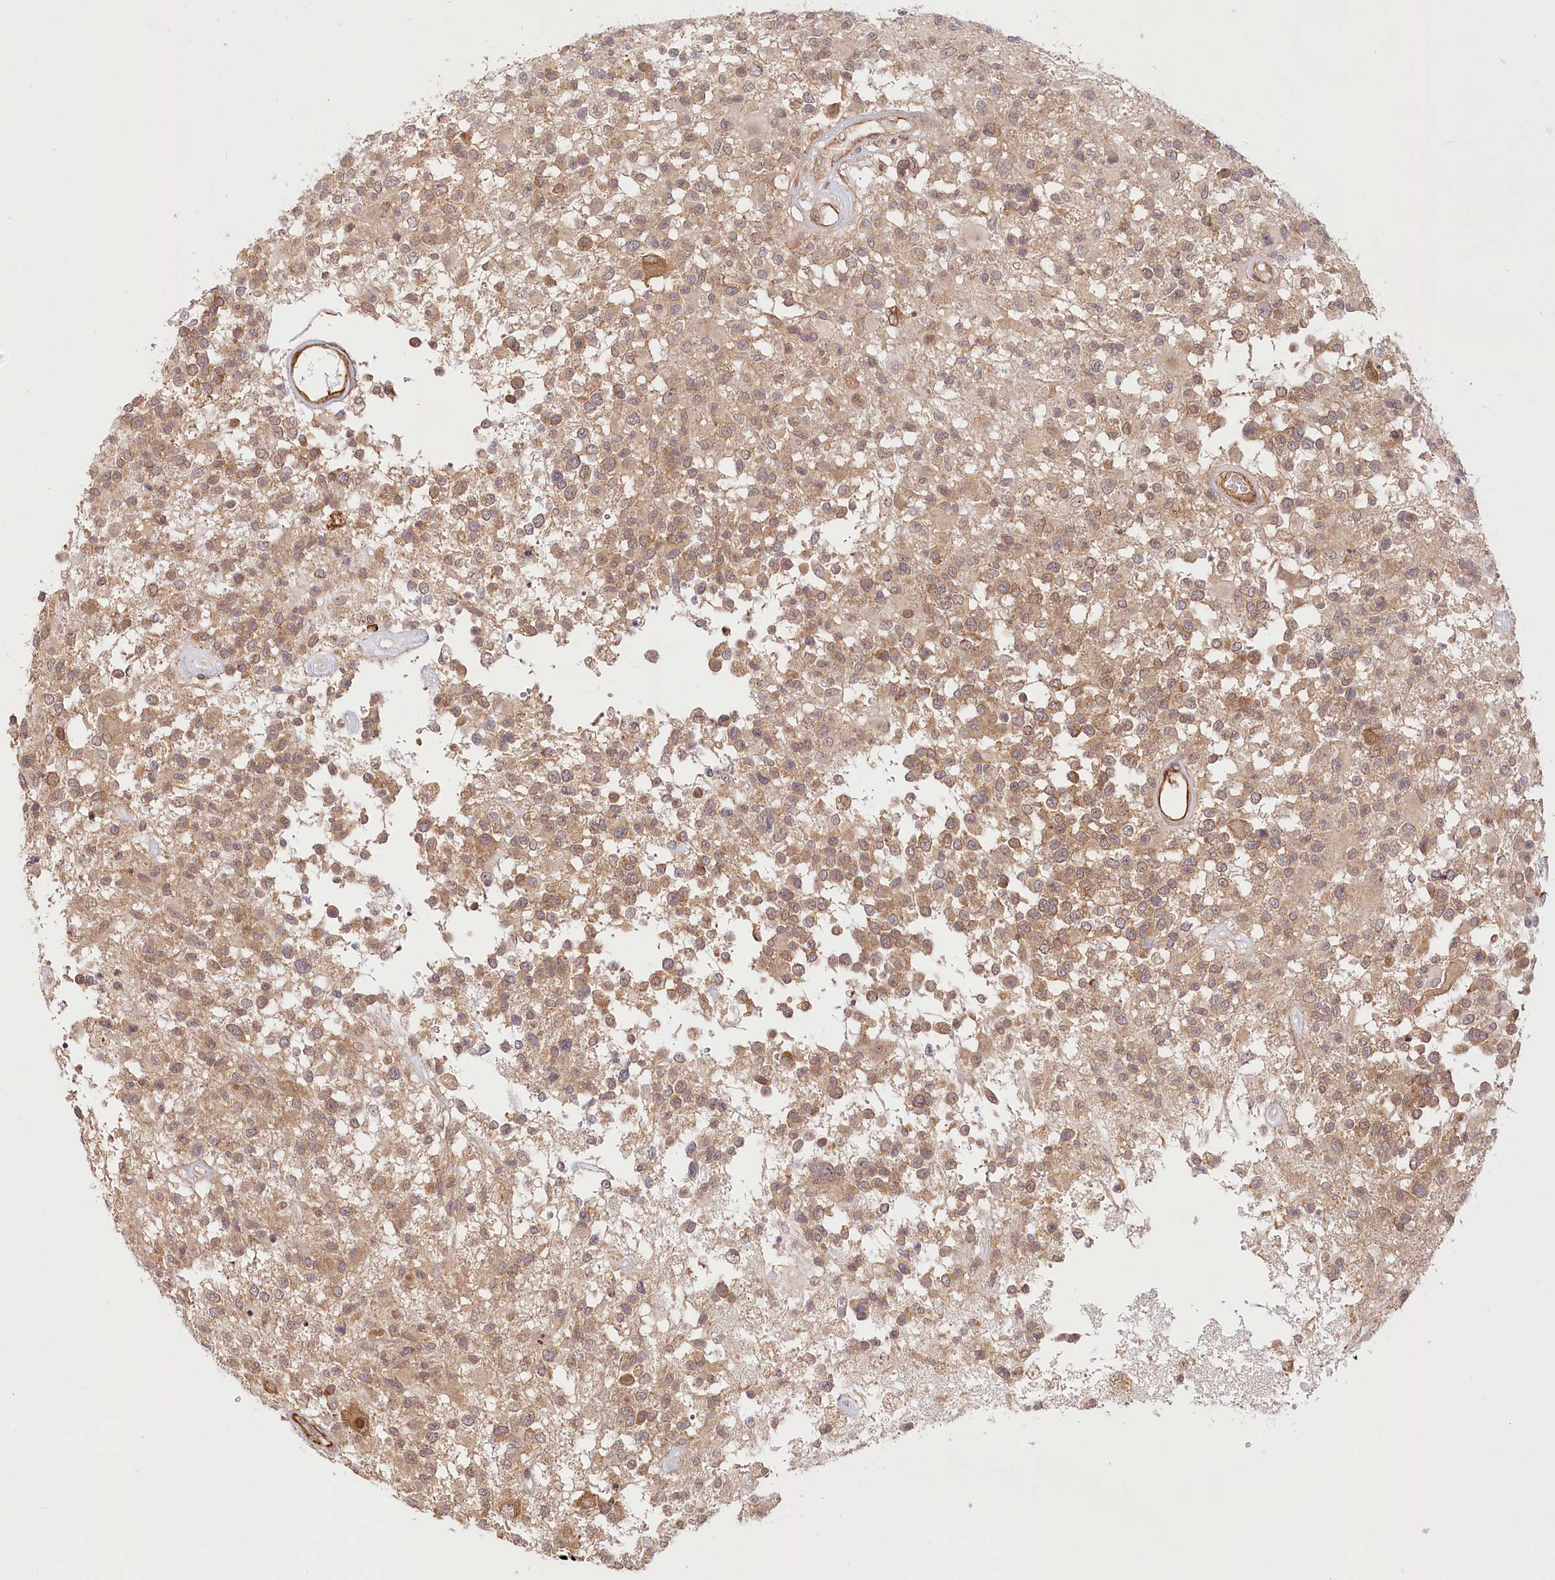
{"staining": {"intensity": "moderate", "quantity": ">75%", "location": "cytoplasmic/membranous"}, "tissue": "glioma", "cell_type": "Tumor cells", "image_type": "cancer", "snomed": [{"axis": "morphology", "description": "Glioma, malignant, High grade"}, {"axis": "morphology", "description": "Glioblastoma, NOS"}, {"axis": "topography", "description": "Brain"}], "caption": "Protein staining of glioma tissue reveals moderate cytoplasmic/membranous staining in approximately >75% of tumor cells.", "gene": "CEP70", "patient": {"sex": "male", "age": 60}}